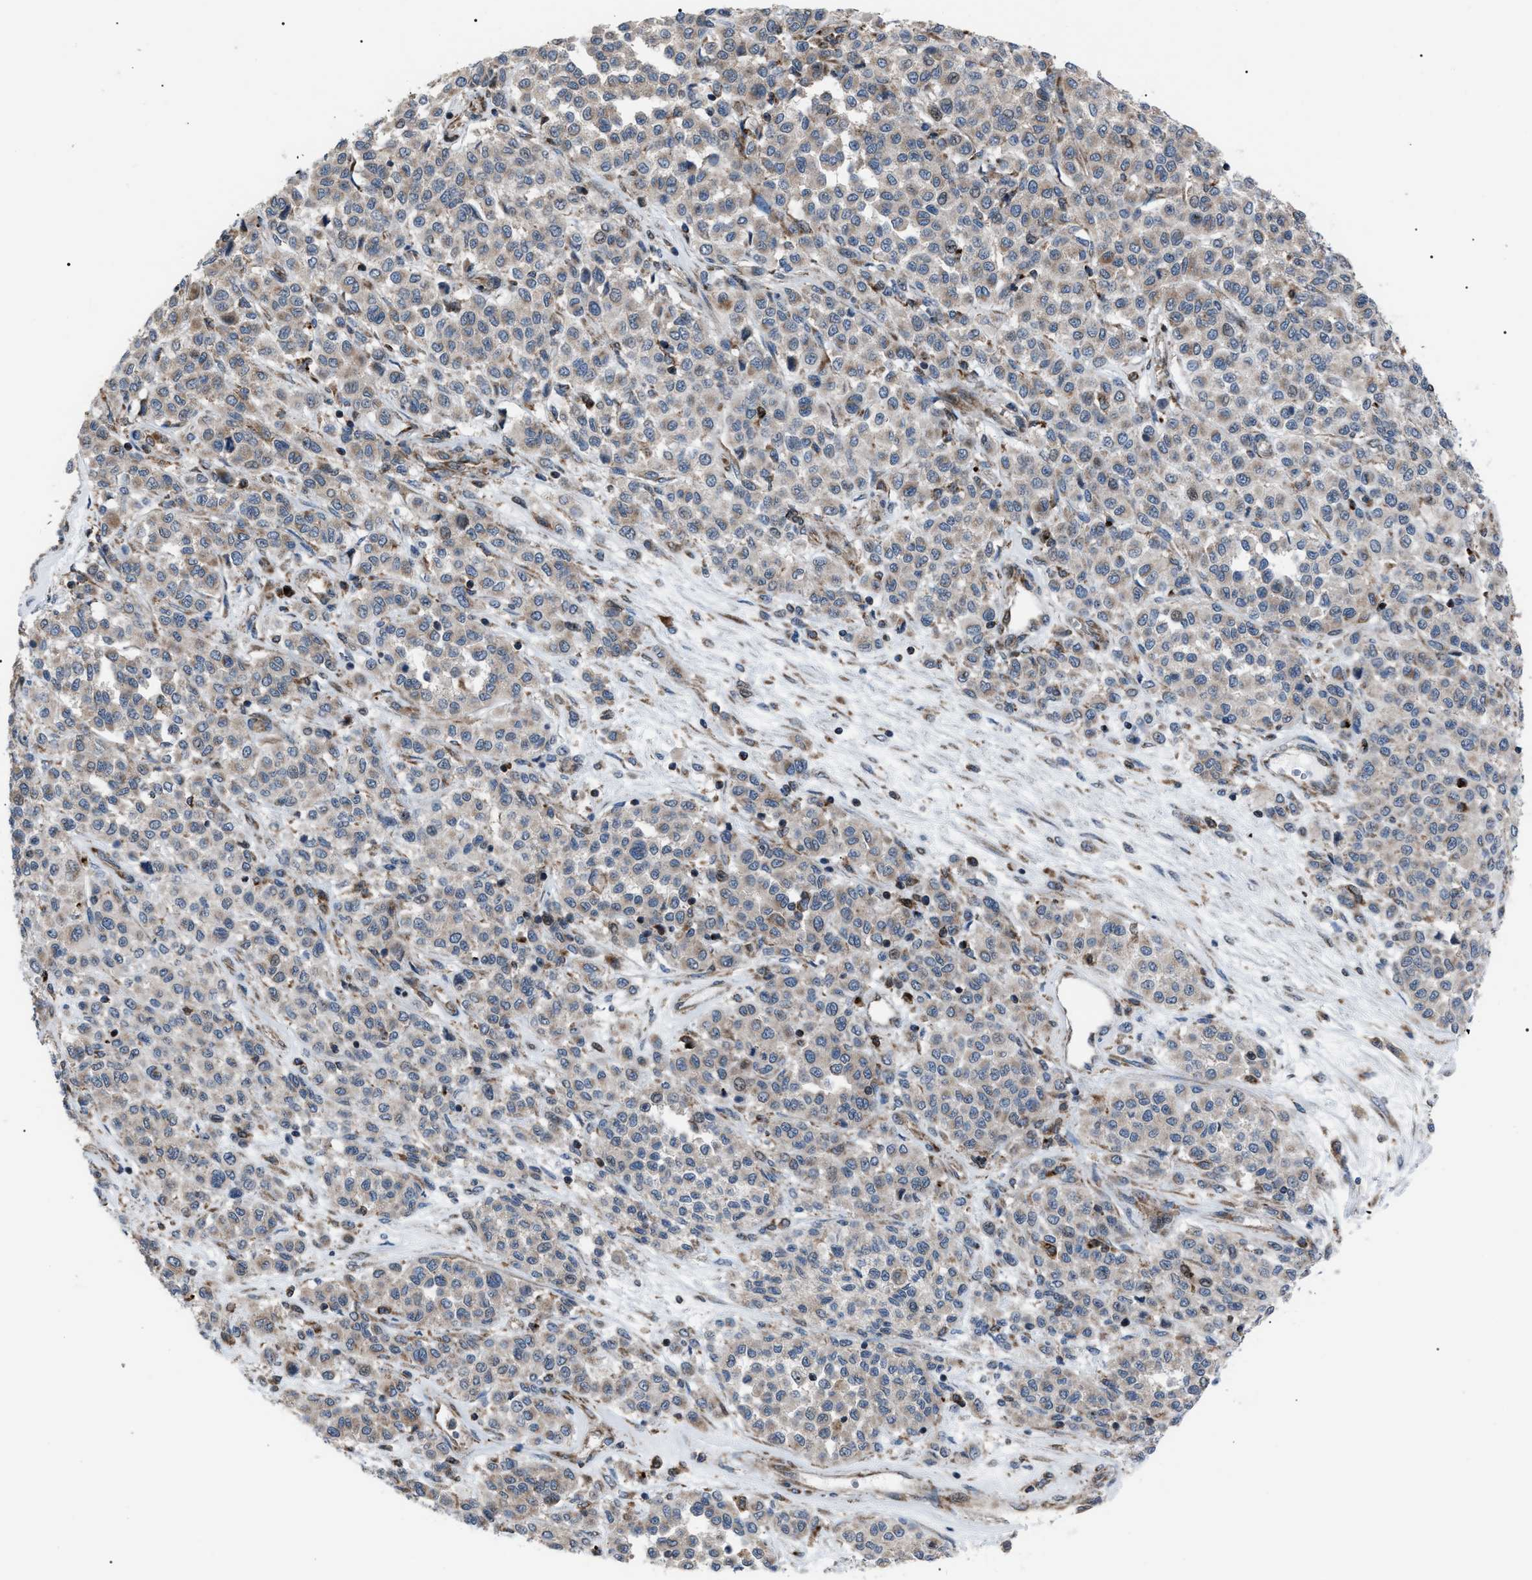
{"staining": {"intensity": "weak", "quantity": "25%-75%", "location": "cytoplasmic/membranous"}, "tissue": "melanoma", "cell_type": "Tumor cells", "image_type": "cancer", "snomed": [{"axis": "morphology", "description": "Malignant melanoma, Metastatic site"}, {"axis": "topography", "description": "Pancreas"}], "caption": "DAB immunohistochemical staining of human melanoma exhibits weak cytoplasmic/membranous protein staining in approximately 25%-75% of tumor cells. Using DAB (brown) and hematoxylin (blue) stains, captured at high magnification using brightfield microscopy.", "gene": "AGO2", "patient": {"sex": "female", "age": 30}}